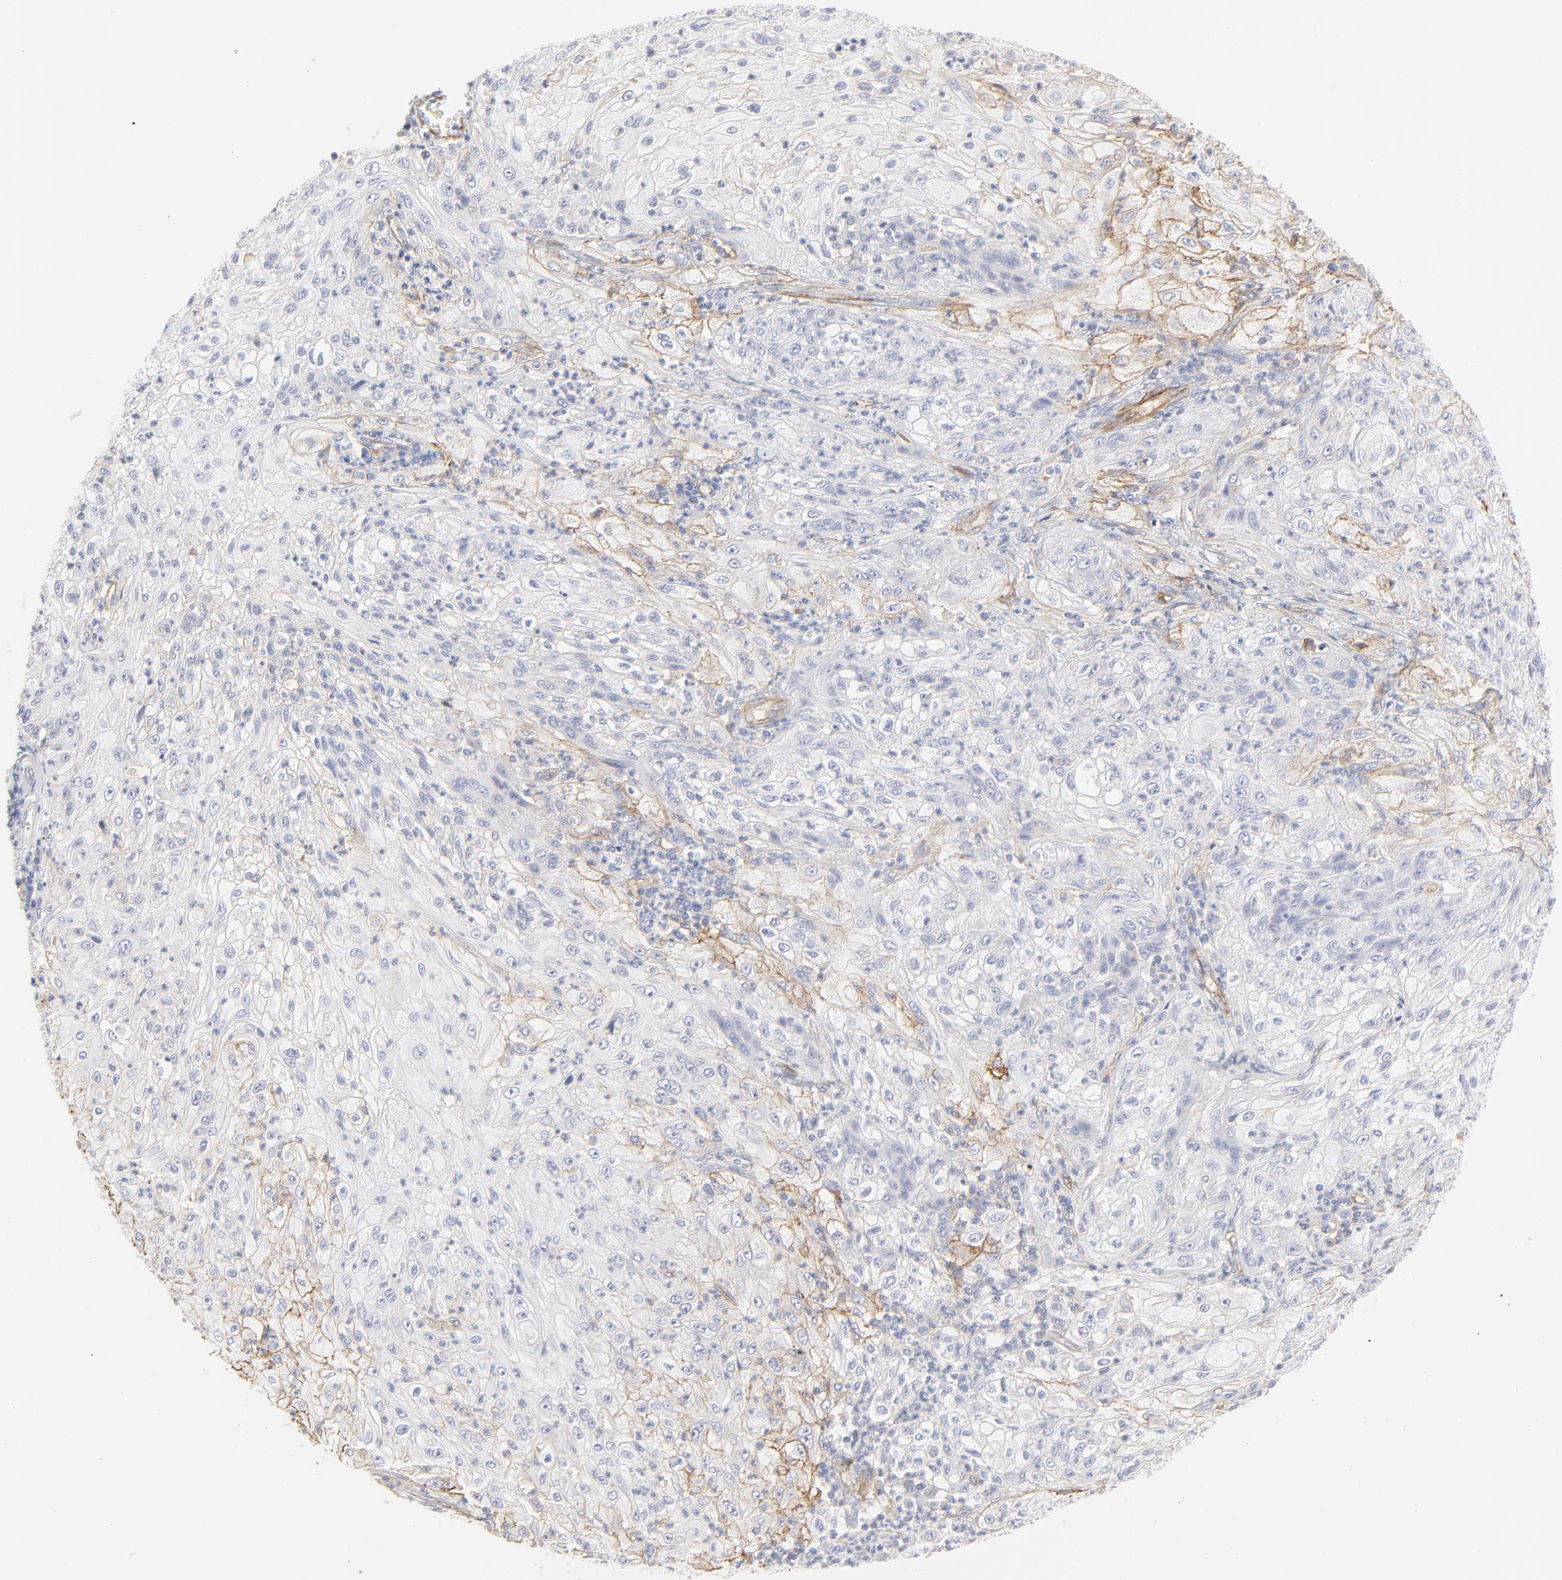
{"staining": {"intensity": "weak", "quantity": "<25%", "location": "cytoplasmic/membranous"}, "tissue": "lung cancer", "cell_type": "Tumor cells", "image_type": "cancer", "snomed": [{"axis": "morphology", "description": "Inflammation, NOS"}, {"axis": "morphology", "description": "Squamous cell carcinoma, NOS"}, {"axis": "topography", "description": "Lymph node"}, {"axis": "topography", "description": "Soft tissue"}, {"axis": "topography", "description": "Lung"}], "caption": "DAB (3,3'-diaminobenzidine) immunohistochemical staining of lung cancer (squamous cell carcinoma) exhibits no significant staining in tumor cells.", "gene": "ITGA5", "patient": {"sex": "male", "age": 66}}